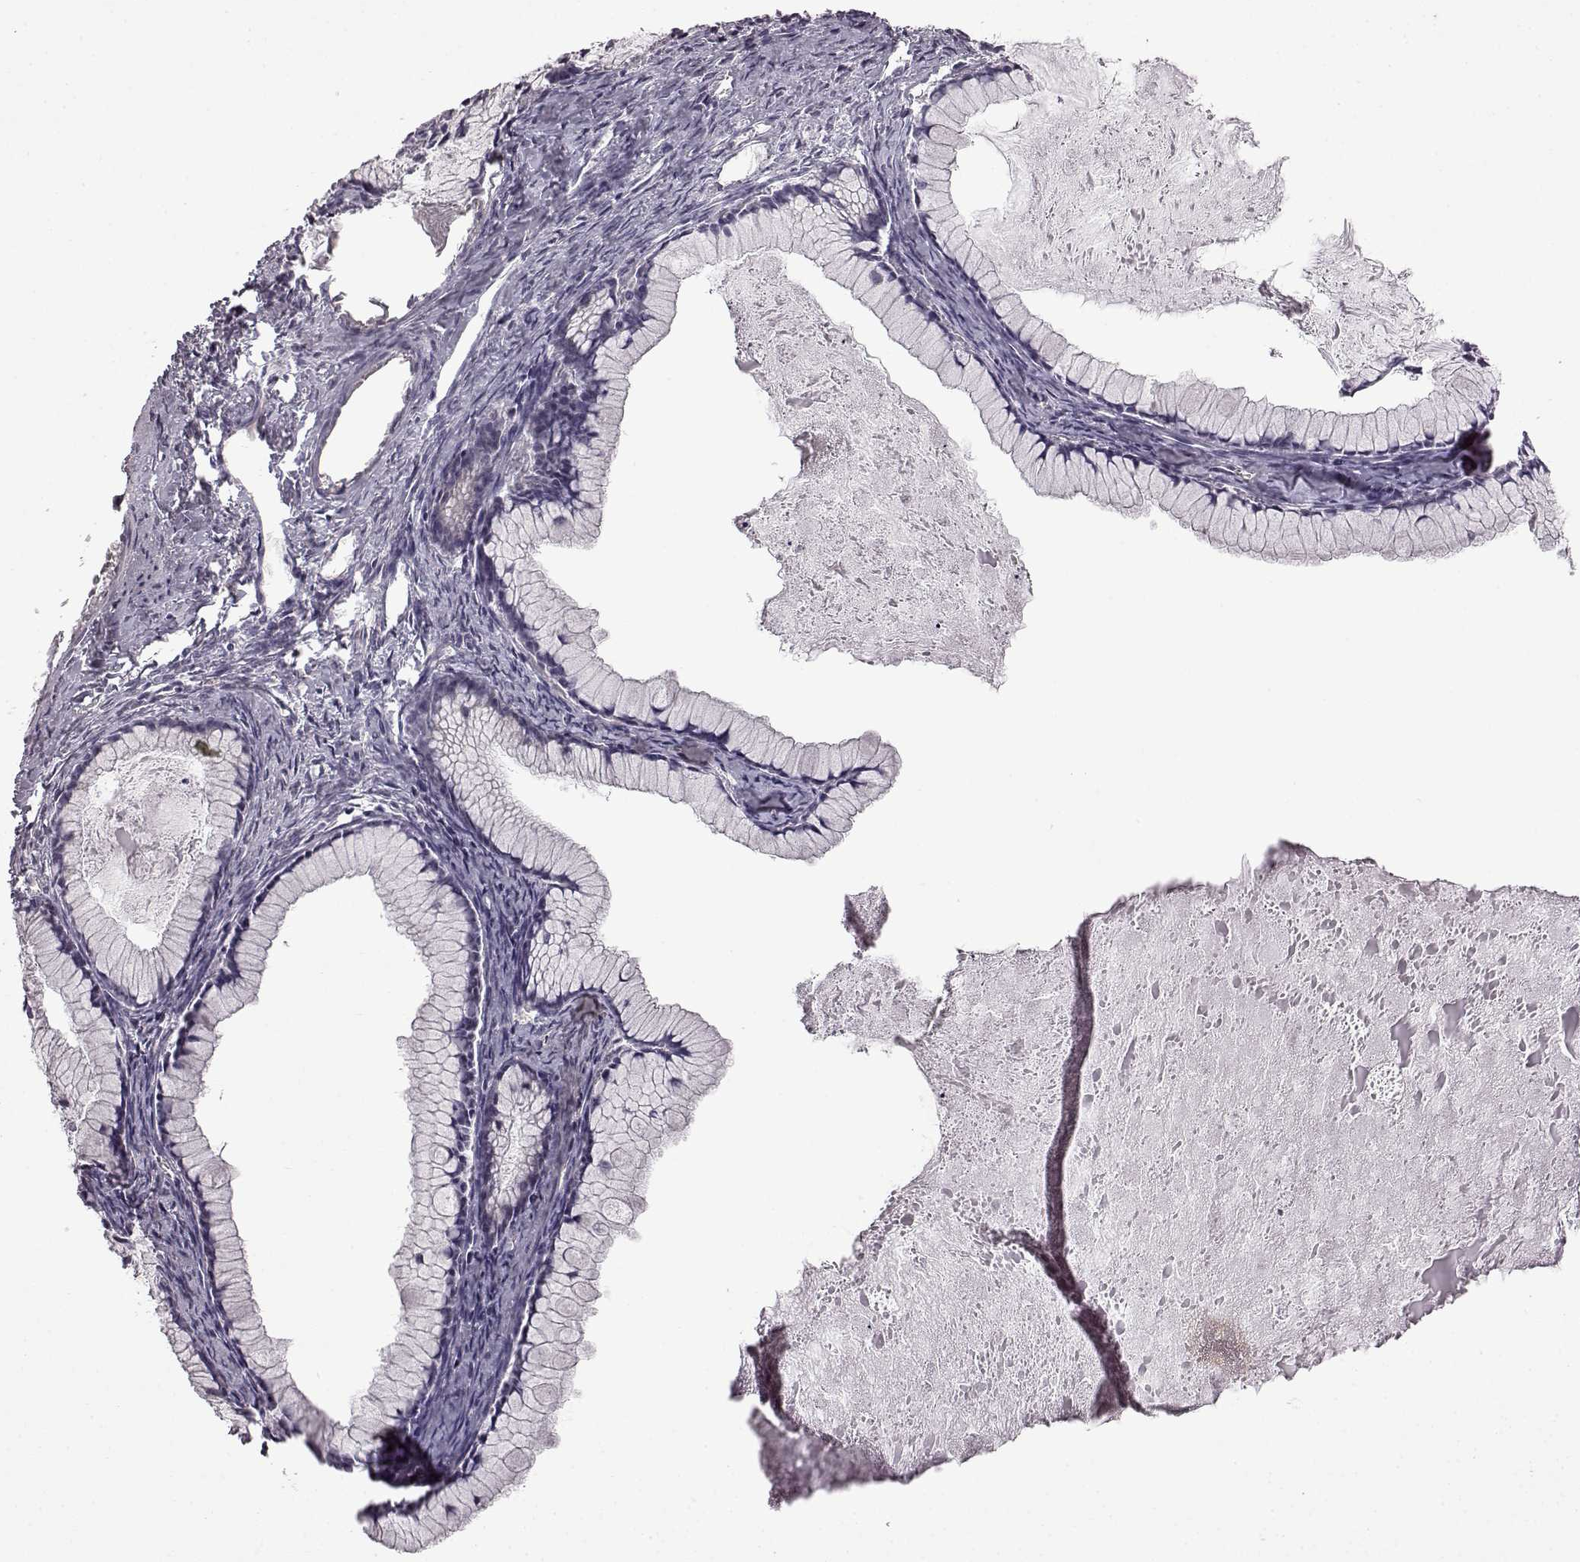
{"staining": {"intensity": "negative", "quantity": "none", "location": "none"}, "tissue": "ovarian cancer", "cell_type": "Tumor cells", "image_type": "cancer", "snomed": [{"axis": "morphology", "description": "Cystadenocarcinoma, mucinous, NOS"}, {"axis": "topography", "description": "Ovary"}], "caption": "IHC image of neoplastic tissue: mucinous cystadenocarcinoma (ovarian) stained with DAB (3,3'-diaminobenzidine) exhibits no significant protein positivity in tumor cells.", "gene": "B3GNT6", "patient": {"sex": "female", "age": 41}}